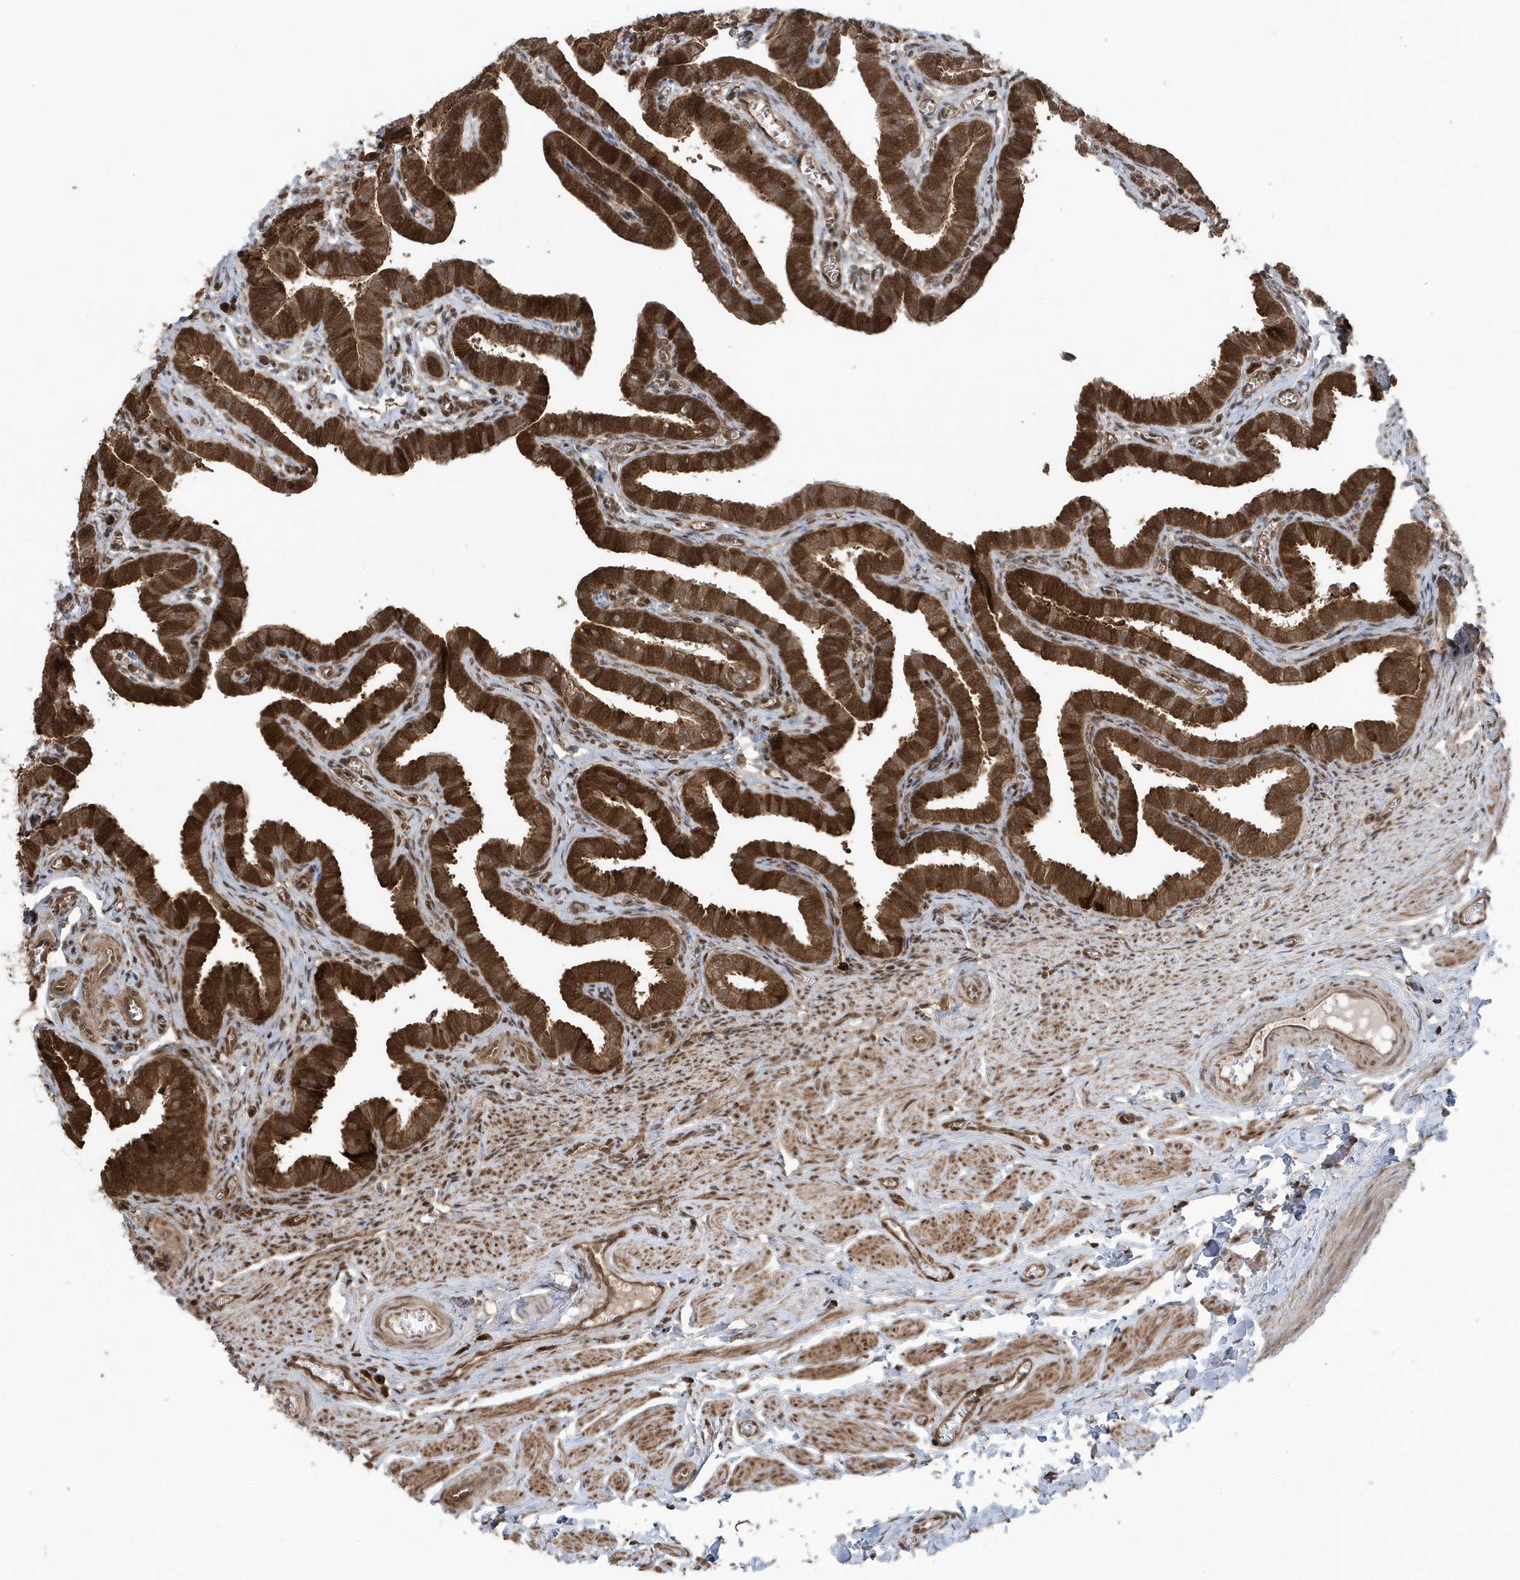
{"staining": {"intensity": "strong", "quantity": ">75%", "location": "cytoplasmic/membranous,nuclear"}, "tissue": "fallopian tube", "cell_type": "Glandular cells", "image_type": "normal", "snomed": [{"axis": "morphology", "description": "Normal tissue, NOS"}, {"axis": "topography", "description": "Fallopian tube"}], "caption": "Fallopian tube stained with a brown dye demonstrates strong cytoplasmic/membranous,nuclear positive expression in approximately >75% of glandular cells.", "gene": "MAPK1IP1L", "patient": {"sex": "female", "age": 36}}